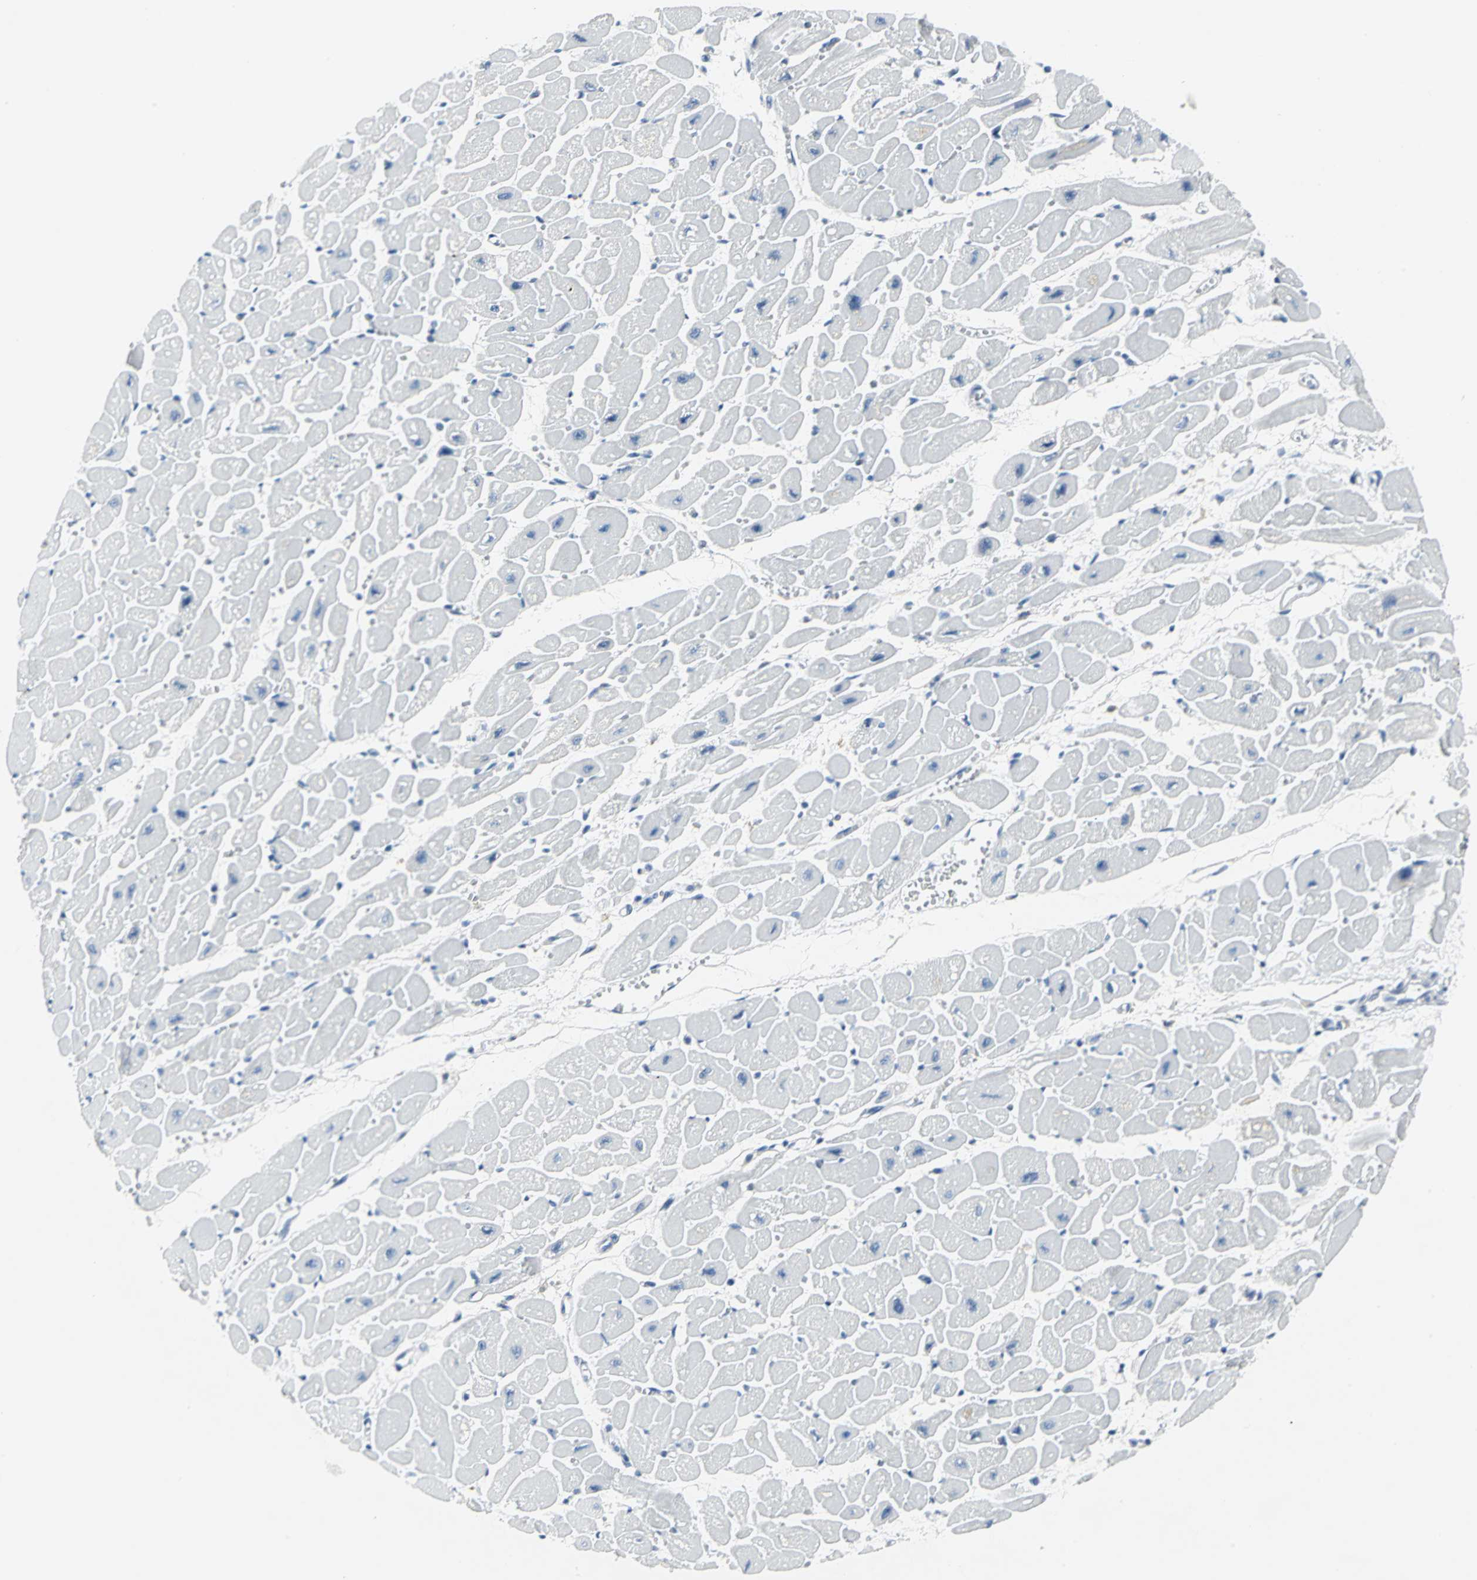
{"staining": {"intensity": "negative", "quantity": "none", "location": "none"}, "tissue": "heart muscle", "cell_type": "Cardiomyocytes", "image_type": "normal", "snomed": [{"axis": "morphology", "description": "Normal tissue, NOS"}, {"axis": "topography", "description": "Heart"}], "caption": "An immunohistochemistry photomicrograph of unremarkable heart muscle is shown. There is no staining in cardiomyocytes of heart muscle.", "gene": "IQGAP2", "patient": {"sex": "female", "age": 54}}